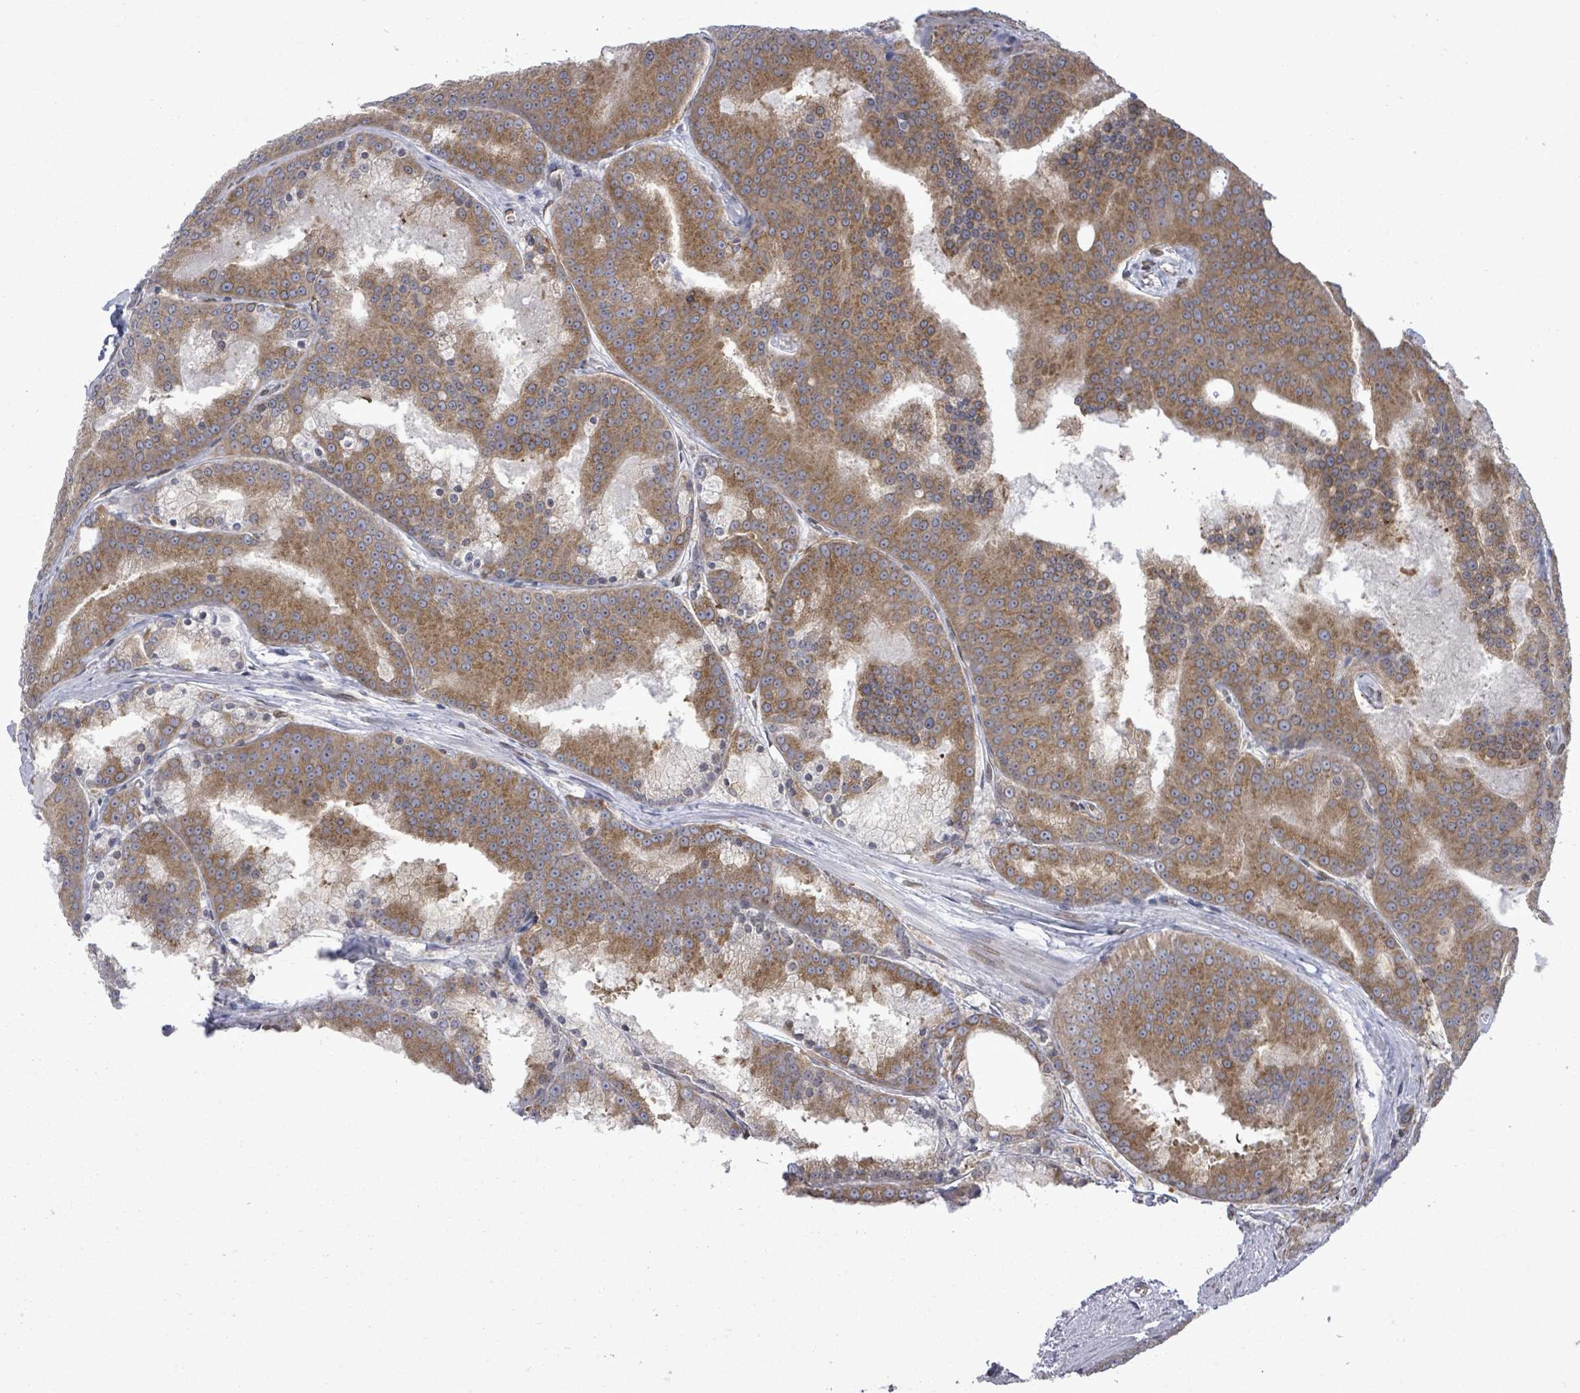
{"staining": {"intensity": "moderate", "quantity": ">75%", "location": "cytoplasmic/membranous"}, "tissue": "prostate cancer", "cell_type": "Tumor cells", "image_type": "cancer", "snomed": [{"axis": "morphology", "description": "Adenocarcinoma, High grade"}, {"axis": "topography", "description": "Prostate"}], "caption": "A high-resolution image shows IHC staining of prostate adenocarcinoma (high-grade), which displays moderate cytoplasmic/membranous positivity in about >75% of tumor cells.", "gene": "ARFGAP1", "patient": {"sex": "male", "age": 61}}